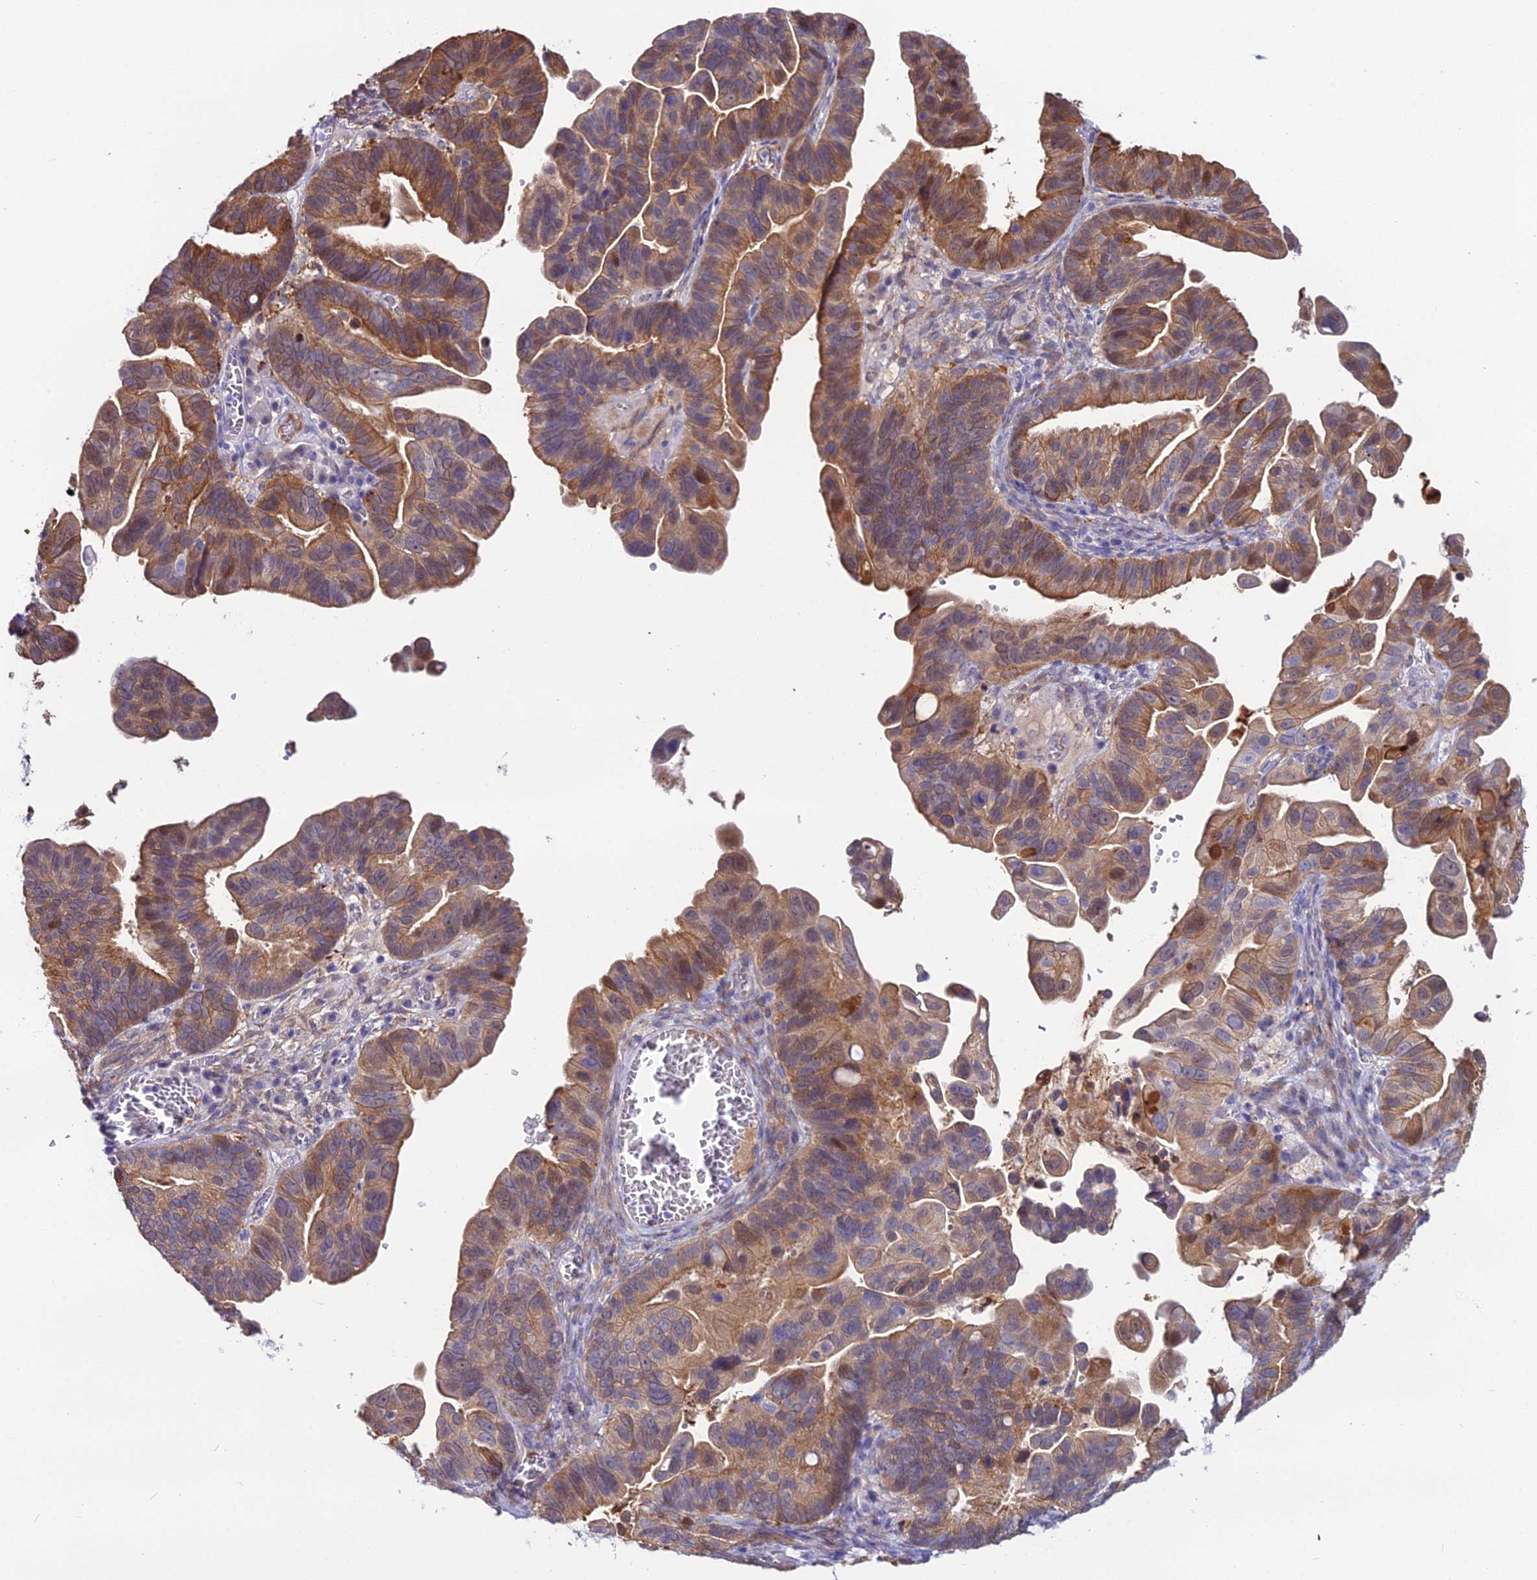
{"staining": {"intensity": "moderate", "quantity": ">75%", "location": "cytoplasmic/membranous,nuclear"}, "tissue": "ovarian cancer", "cell_type": "Tumor cells", "image_type": "cancer", "snomed": [{"axis": "morphology", "description": "Cystadenocarcinoma, serous, NOS"}, {"axis": "topography", "description": "Ovary"}], "caption": "Immunohistochemistry image of ovarian cancer (serous cystadenocarcinoma) stained for a protein (brown), which exhibits medium levels of moderate cytoplasmic/membranous and nuclear positivity in approximately >75% of tumor cells.", "gene": "MB21D2", "patient": {"sex": "female", "age": 56}}